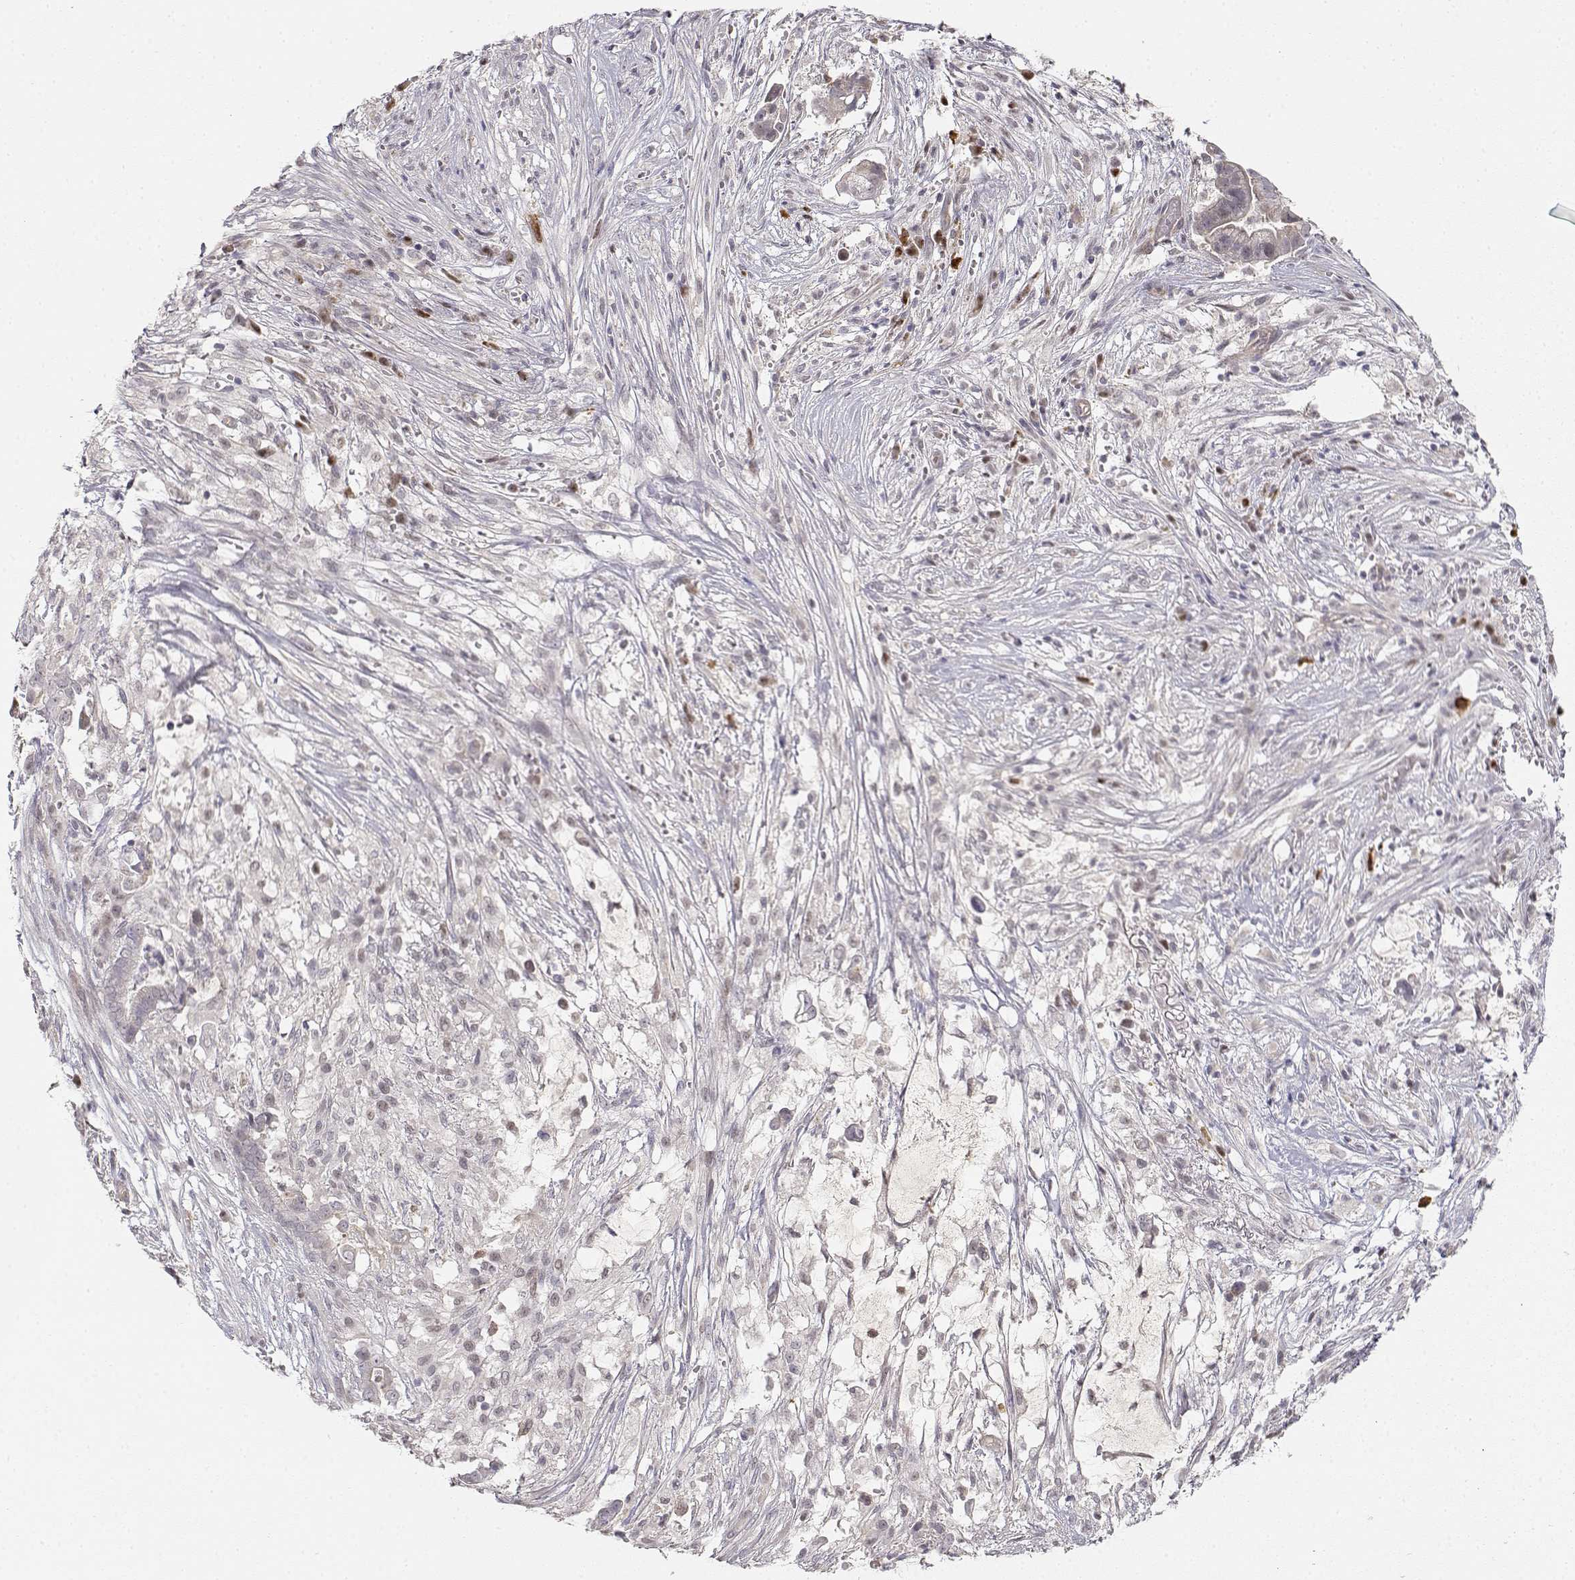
{"staining": {"intensity": "negative", "quantity": "none", "location": "none"}, "tissue": "pancreatic cancer", "cell_type": "Tumor cells", "image_type": "cancer", "snomed": [{"axis": "morphology", "description": "Adenocarcinoma, NOS"}, {"axis": "topography", "description": "Pancreas"}], "caption": "Immunohistochemistry of pancreatic cancer (adenocarcinoma) exhibits no expression in tumor cells.", "gene": "EAF2", "patient": {"sex": "male", "age": 61}}